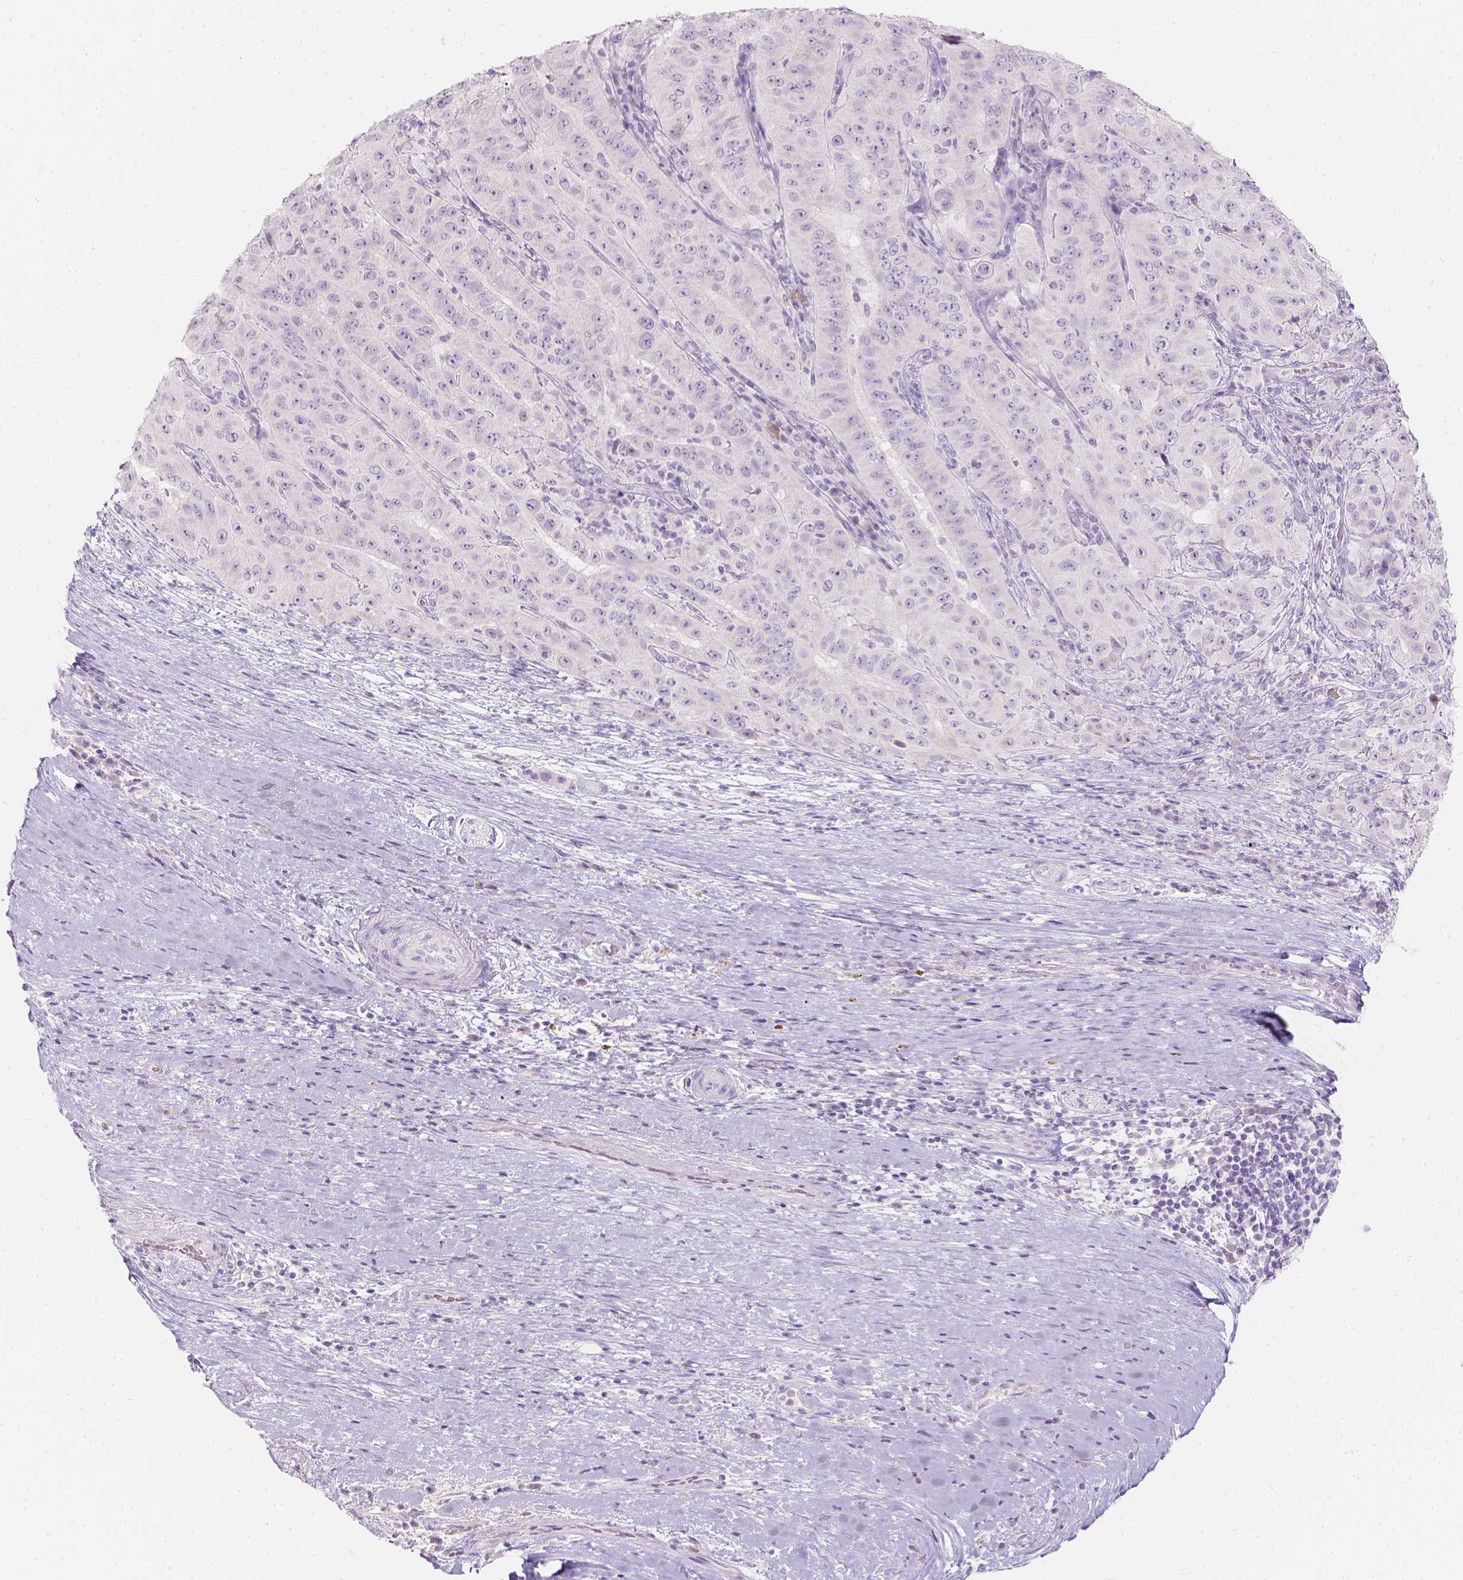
{"staining": {"intensity": "negative", "quantity": "none", "location": "none"}, "tissue": "pancreatic cancer", "cell_type": "Tumor cells", "image_type": "cancer", "snomed": [{"axis": "morphology", "description": "Adenocarcinoma, NOS"}, {"axis": "topography", "description": "Pancreas"}], "caption": "Human pancreatic cancer (adenocarcinoma) stained for a protein using IHC reveals no expression in tumor cells.", "gene": "HTN3", "patient": {"sex": "male", "age": 63}}